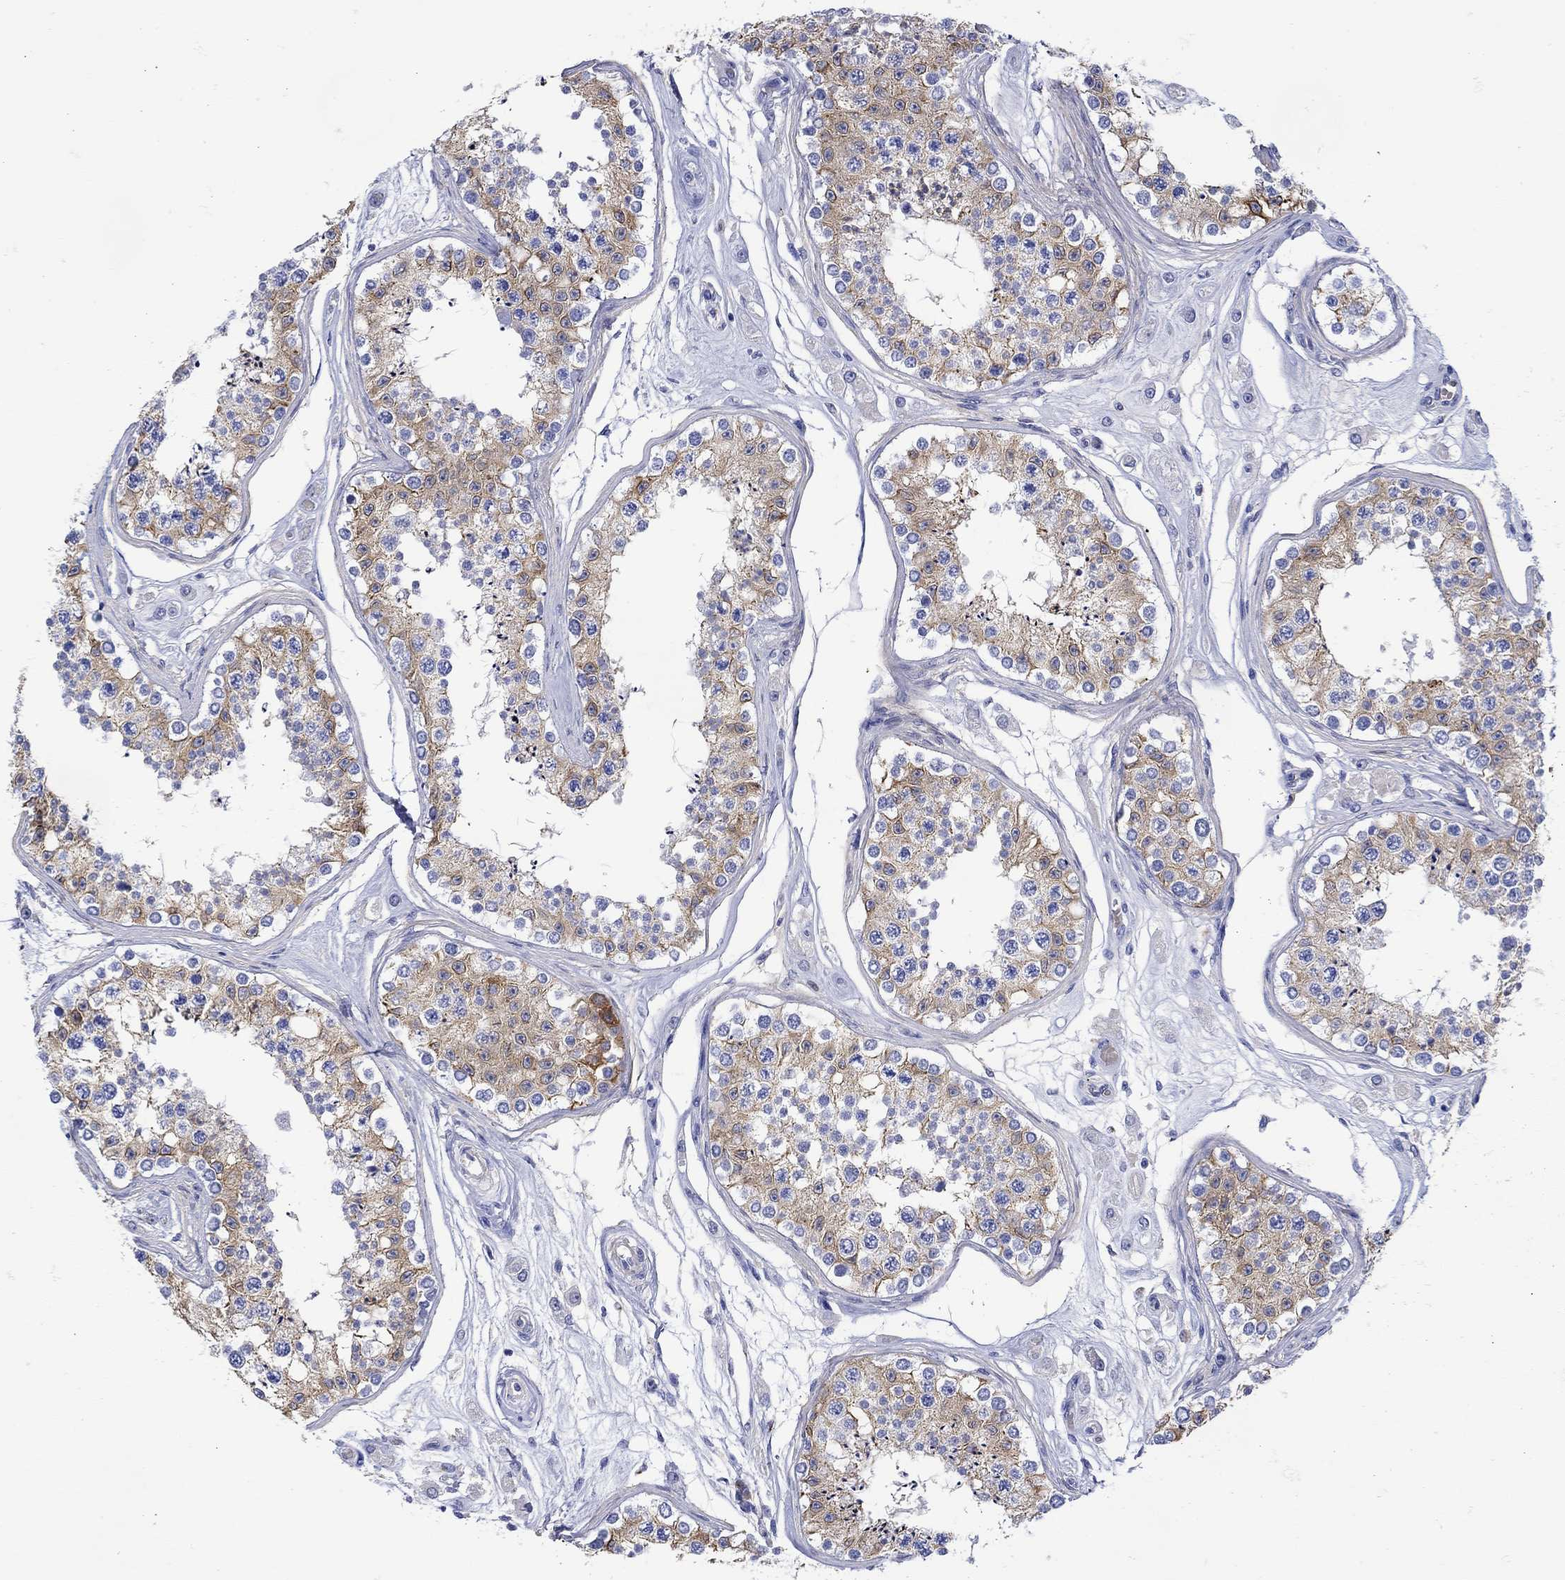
{"staining": {"intensity": "moderate", "quantity": ">75%", "location": "cytoplasmic/membranous"}, "tissue": "testis", "cell_type": "Cells in seminiferous ducts", "image_type": "normal", "snomed": [{"axis": "morphology", "description": "Normal tissue, NOS"}, {"axis": "topography", "description": "Testis"}], "caption": "A micrograph of testis stained for a protein displays moderate cytoplasmic/membranous brown staining in cells in seminiferous ducts.", "gene": "ANKMY1", "patient": {"sex": "male", "age": 25}}